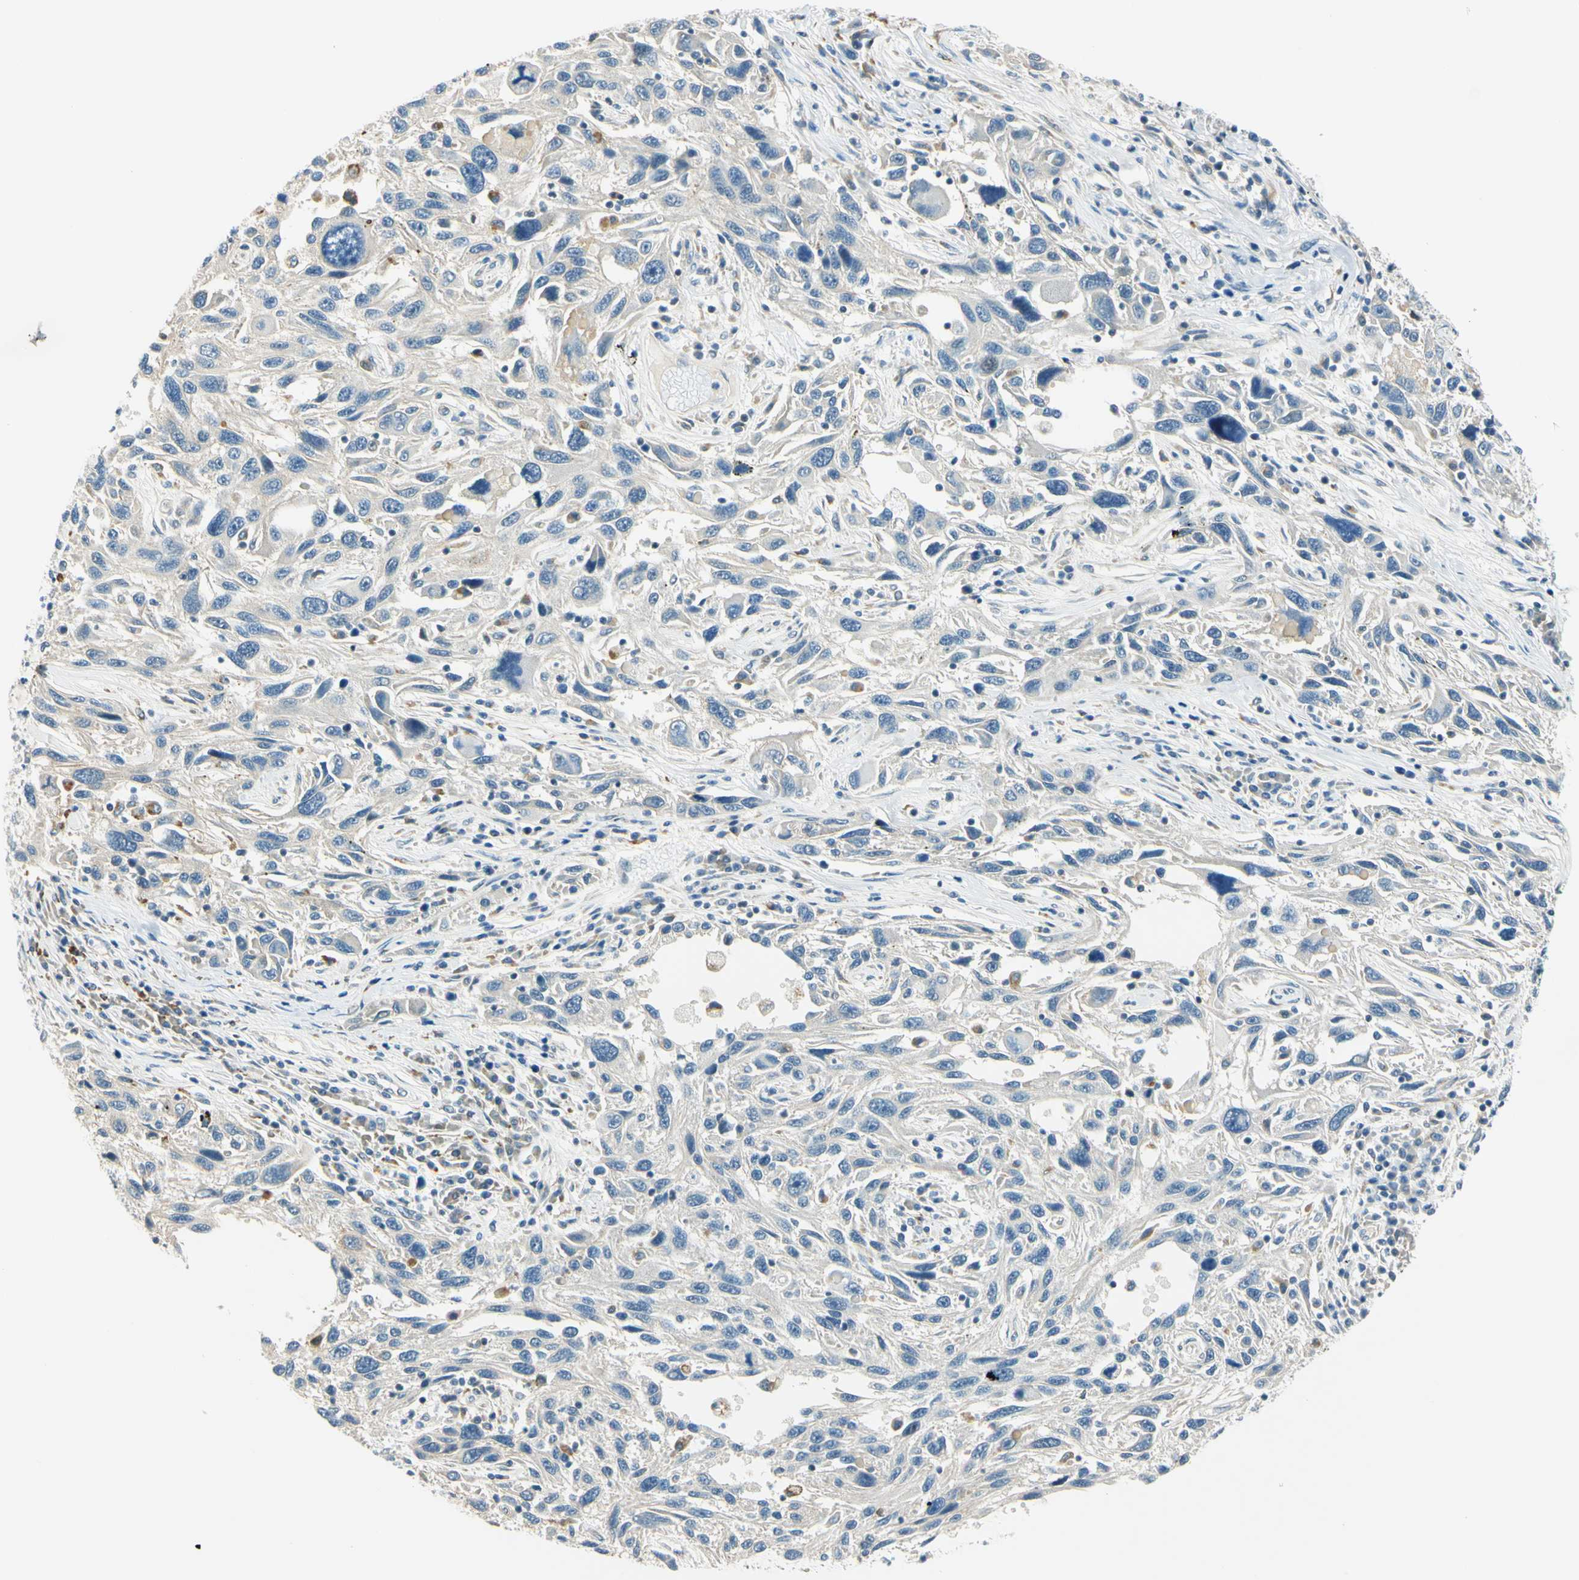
{"staining": {"intensity": "negative", "quantity": "none", "location": "none"}, "tissue": "melanoma", "cell_type": "Tumor cells", "image_type": "cancer", "snomed": [{"axis": "morphology", "description": "Malignant melanoma, NOS"}, {"axis": "topography", "description": "Skin"}], "caption": "Immunohistochemistry (IHC) of melanoma shows no staining in tumor cells.", "gene": "LAMA3", "patient": {"sex": "male", "age": 53}}